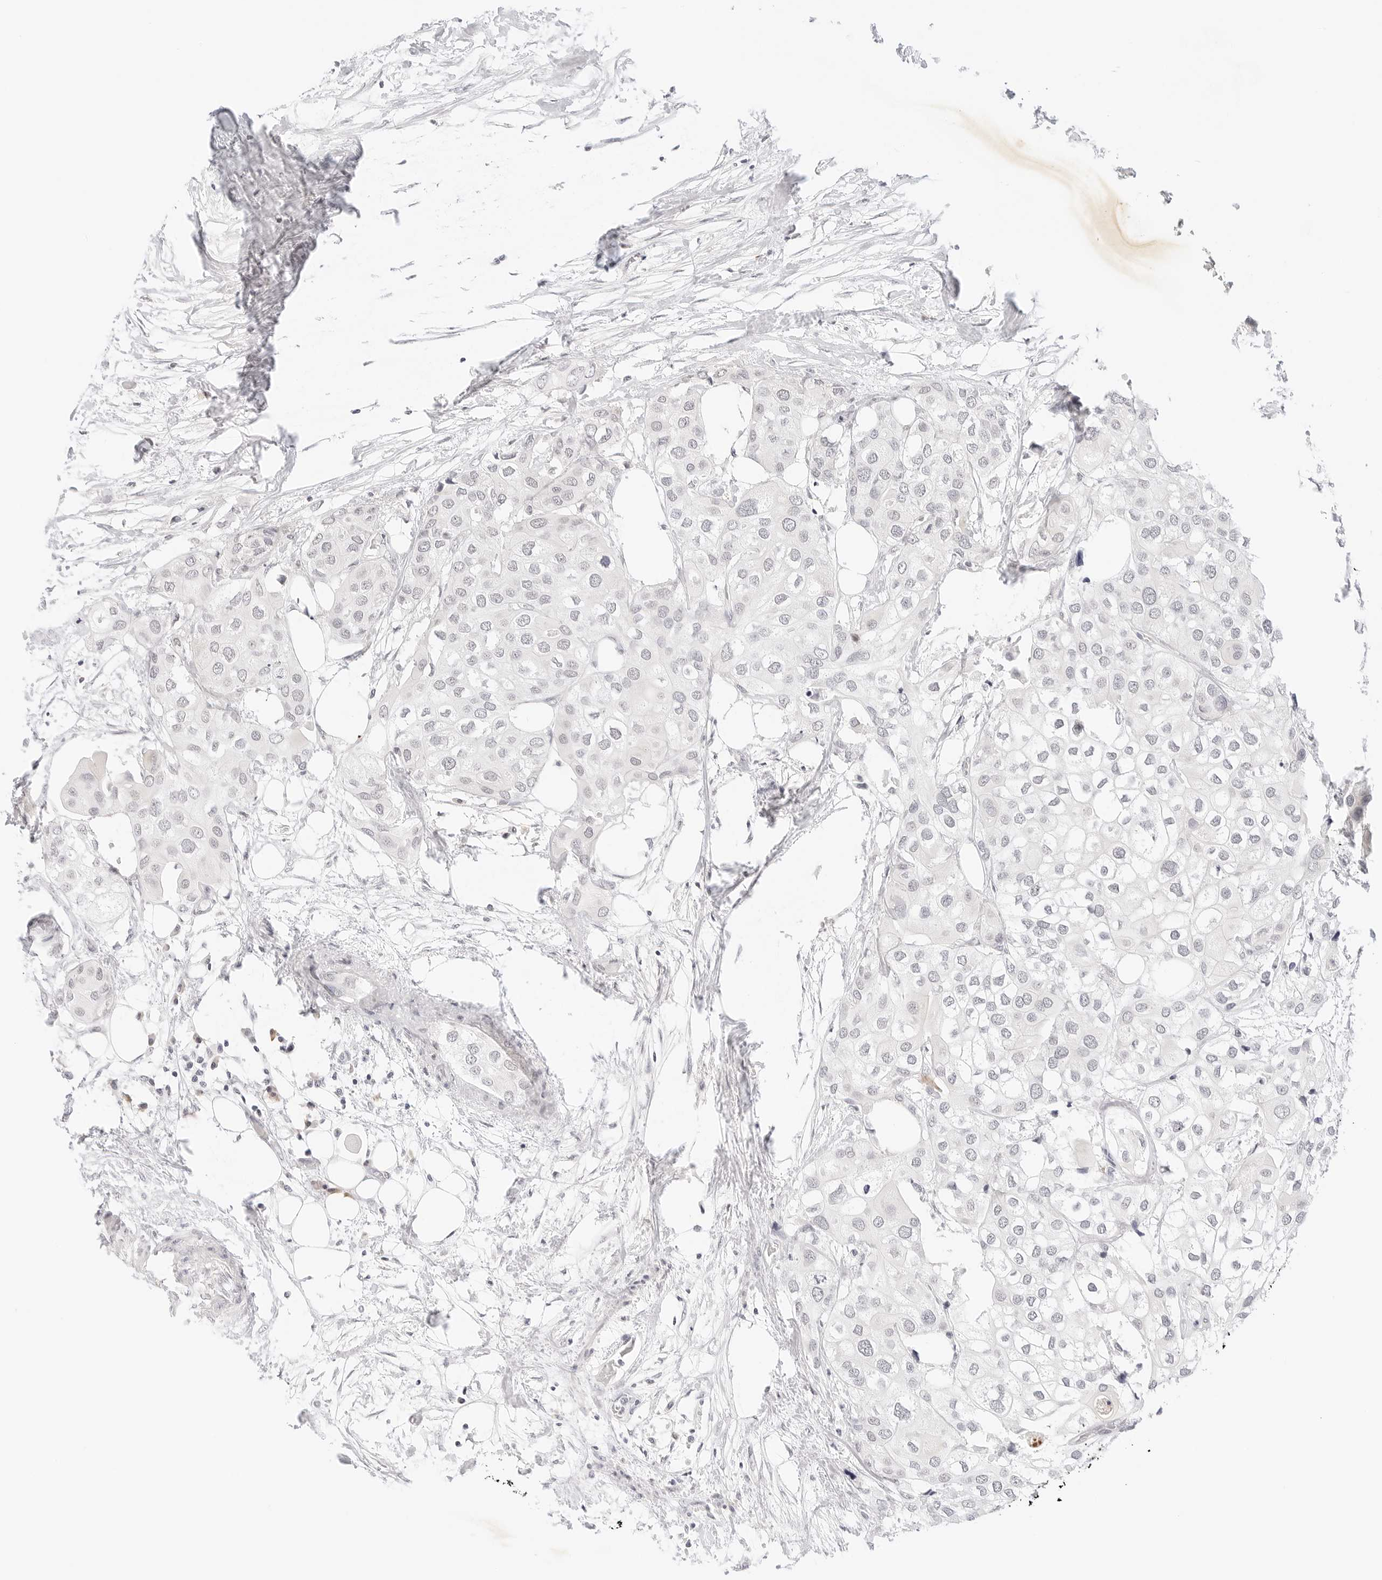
{"staining": {"intensity": "negative", "quantity": "none", "location": "none"}, "tissue": "urothelial cancer", "cell_type": "Tumor cells", "image_type": "cancer", "snomed": [{"axis": "morphology", "description": "Urothelial carcinoma, High grade"}, {"axis": "topography", "description": "Urinary bladder"}], "caption": "Immunohistochemistry micrograph of neoplastic tissue: human urothelial carcinoma (high-grade) stained with DAB reveals no significant protein staining in tumor cells.", "gene": "XKR4", "patient": {"sex": "male", "age": 64}}